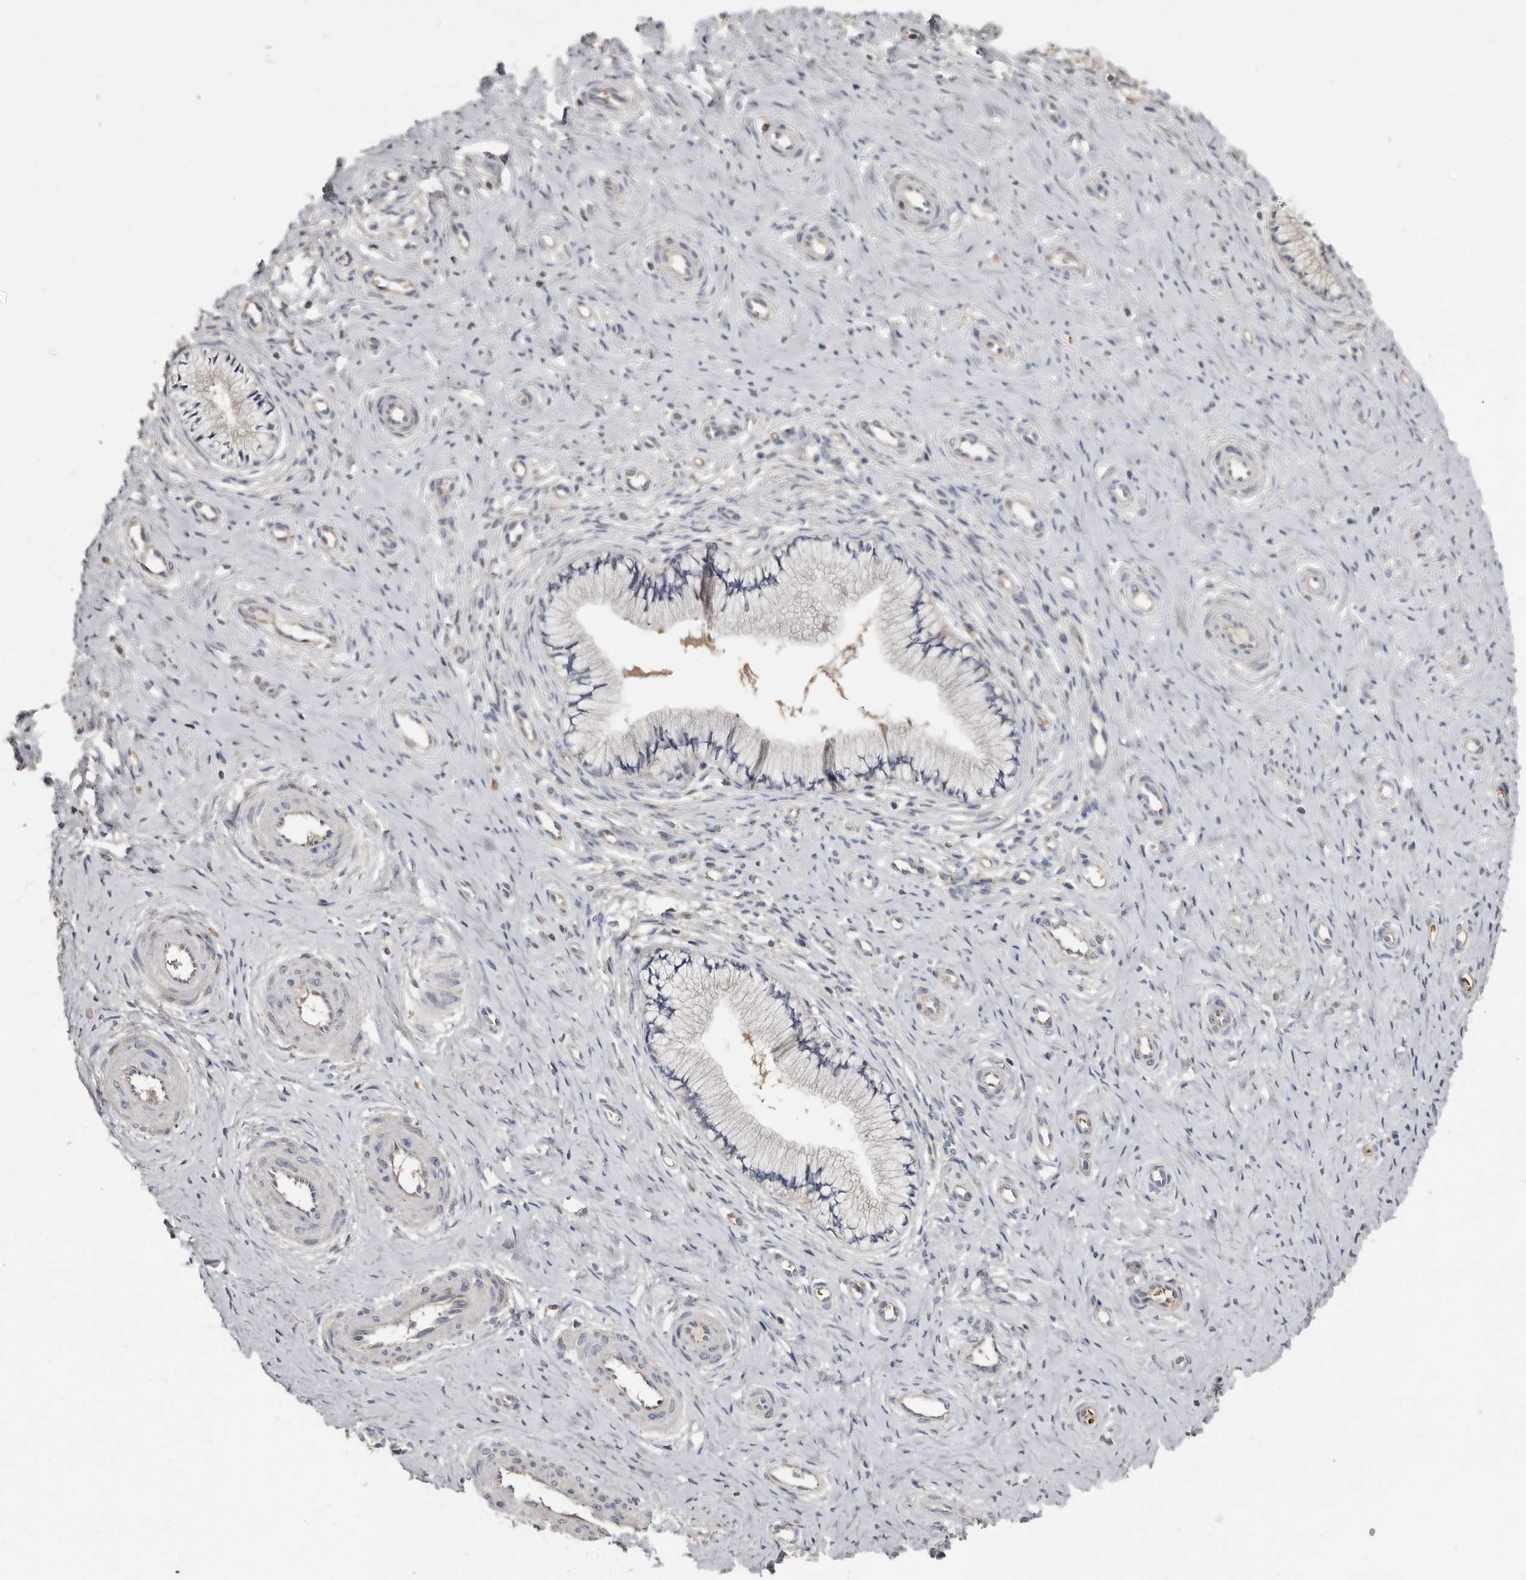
{"staining": {"intensity": "negative", "quantity": "none", "location": "none"}, "tissue": "cervix", "cell_type": "Glandular cells", "image_type": "normal", "snomed": [{"axis": "morphology", "description": "Normal tissue, NOS"}, {"axis": "topography", "description": "Cervix"}], "caption": "DAB immunohistochemical staining of unremarkable cervix shows no significant expression in glandular cells. Nuclei are stained in blue.", "gene": "KIF26B", "patient": {"sex": "female", "age": 36}}